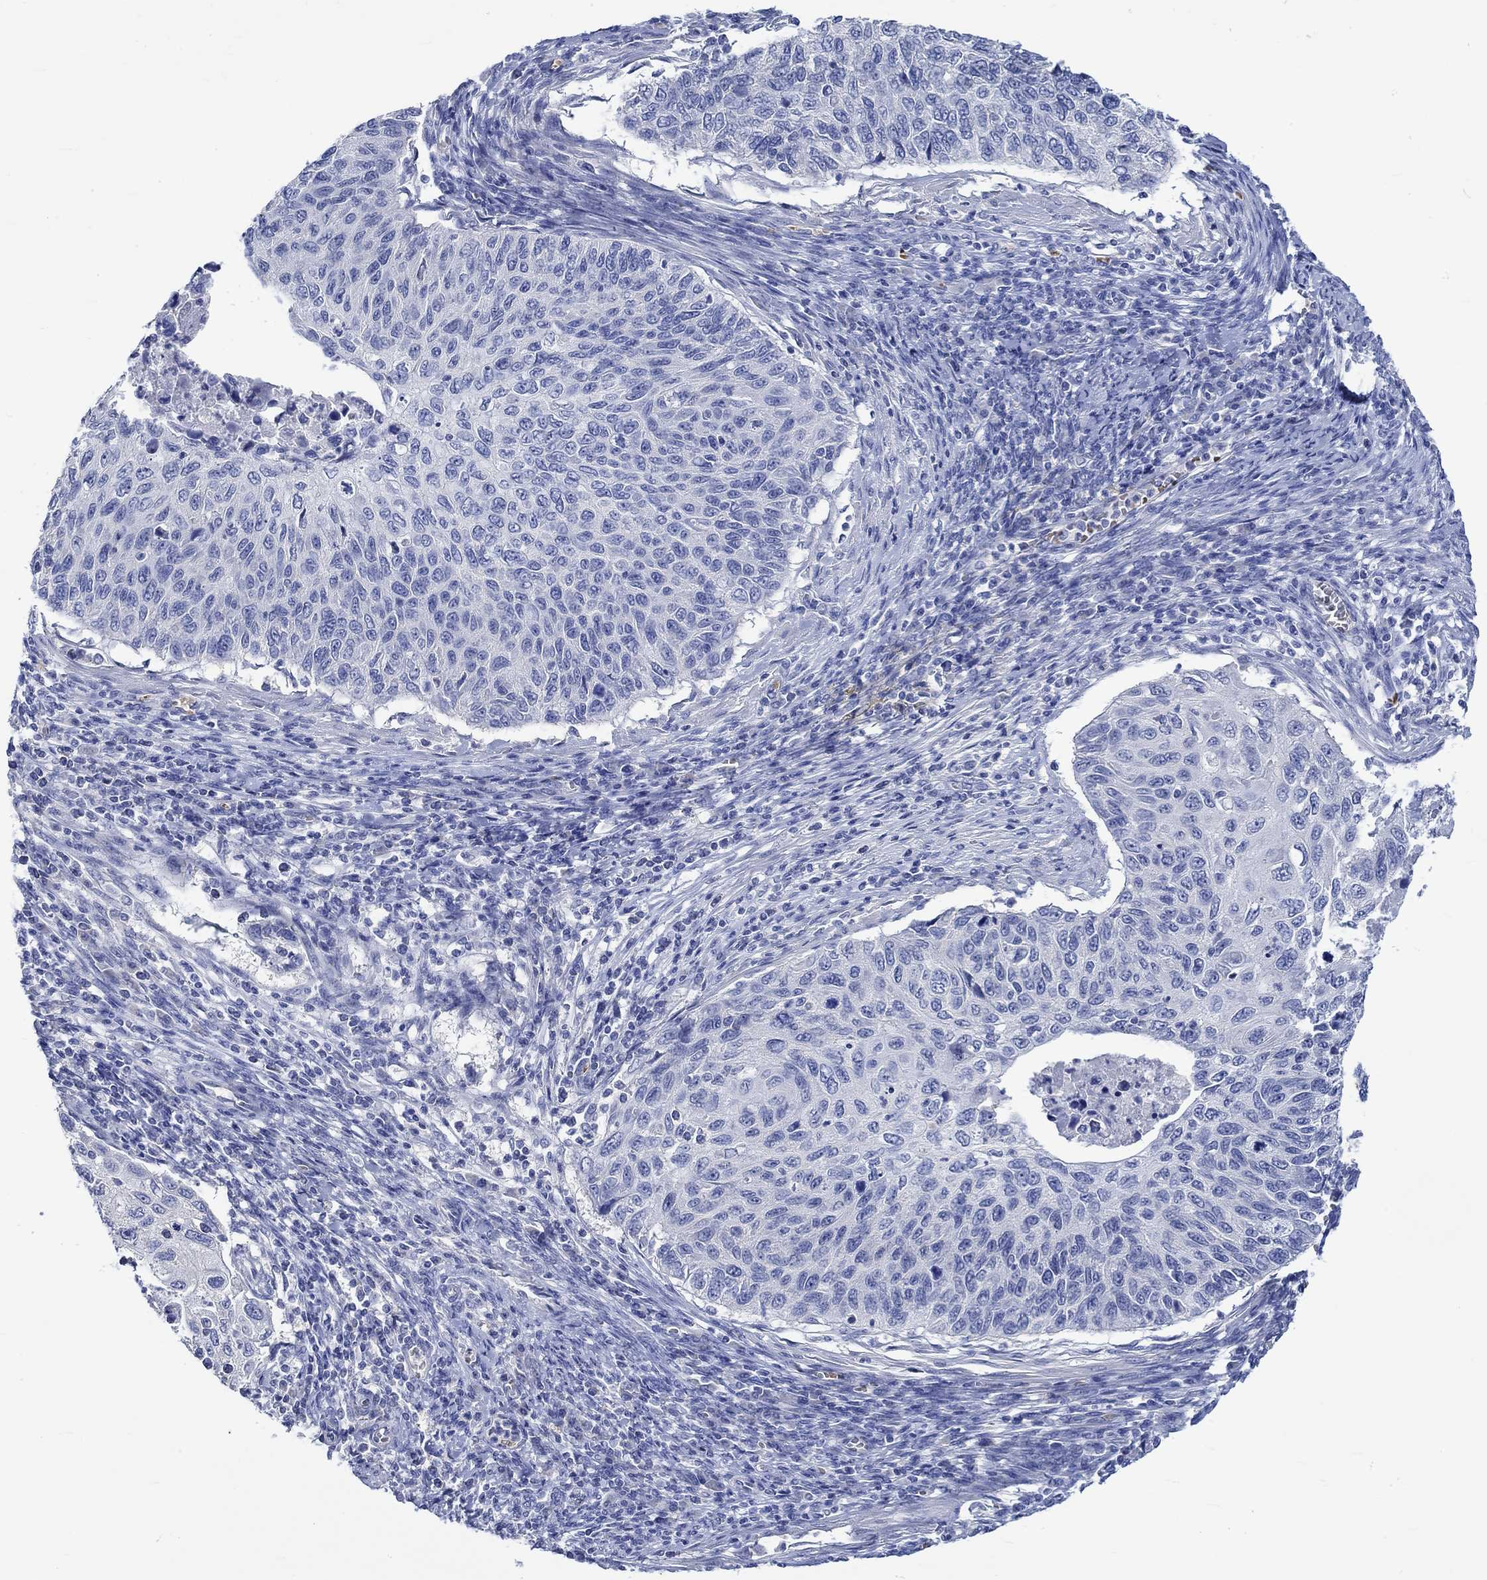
{"staining": {"intensity": "negative", "quantity": "none", "location": "none"}, "tissue": "cervical cancer", "cell_type": "Tumor cells", "image_type": "cancer", "snomed": [{"axis": "morphology", "description": "Squamous cell carcinoma, NOS"}, {"axis": "topography", "description": "Cervix"}], "caption": "DAB immunohistochemical staining of human cervical cancer demonstrates no significant positivity in tumor cells.", "gene": "KCNA1", "patient": {"sex": "female", "age": 70}}